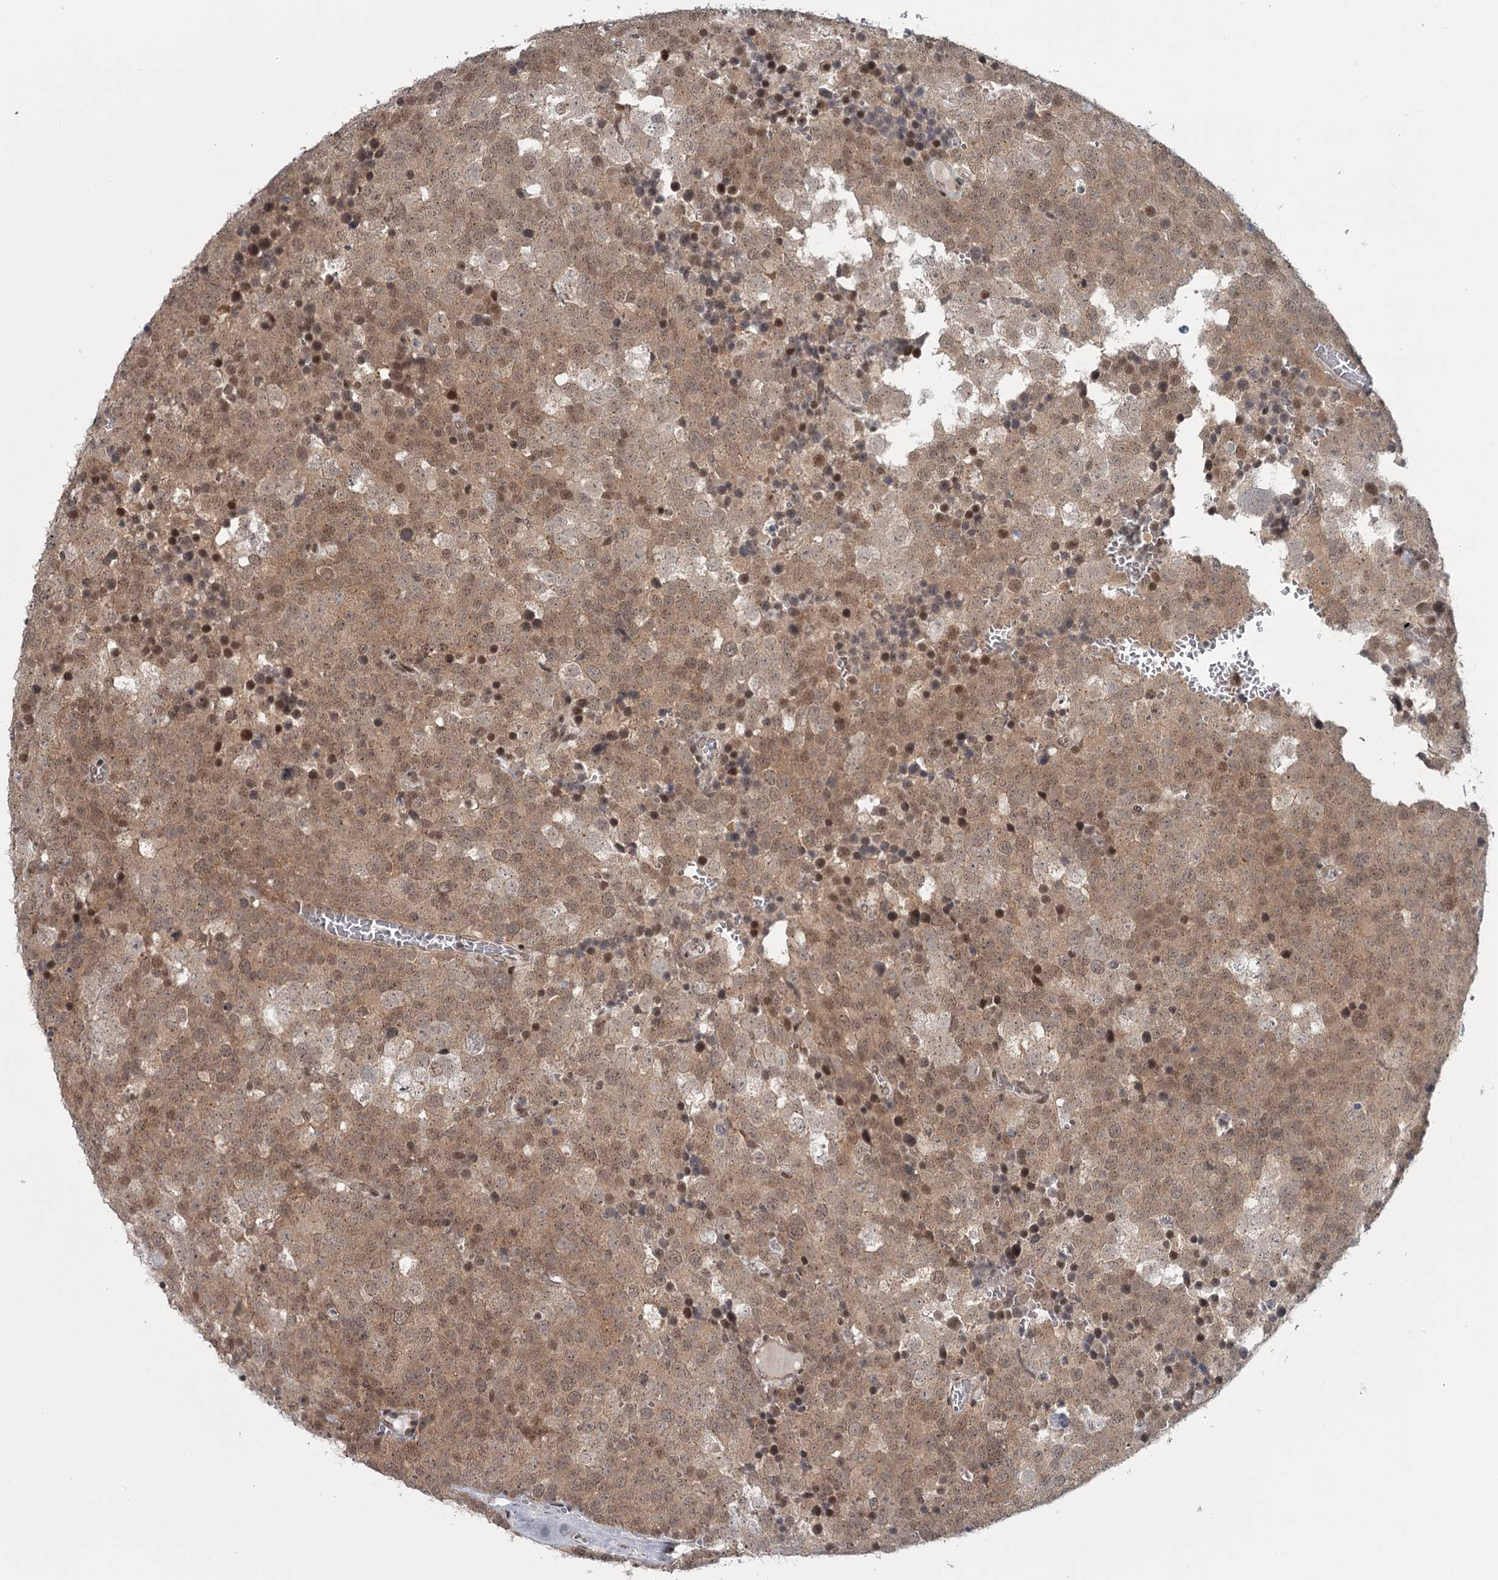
{"staining": {"intensity": "moderate", "quantity": ">75%", "location": "cytoplasmic/membranous,nuclear"}, "tissue": "testis cancer", "cell_type": "Tumor cells", "image_type": "cancer", "snomed": [{"axis": "morphology", "description": "Seminoma, NOS"}, {"axis": "topography", "description": "Testis"}], "caption": "The immunohistochemical stain highlights moderate cytoplasmic/membranous and nuclear staining in tumor cells of testis cancer tissue. The protein is shown in brown color, while the nuclei are stained blue.", "gene": "FAM13C", "patient": {"sex": "male", "age": 71}}